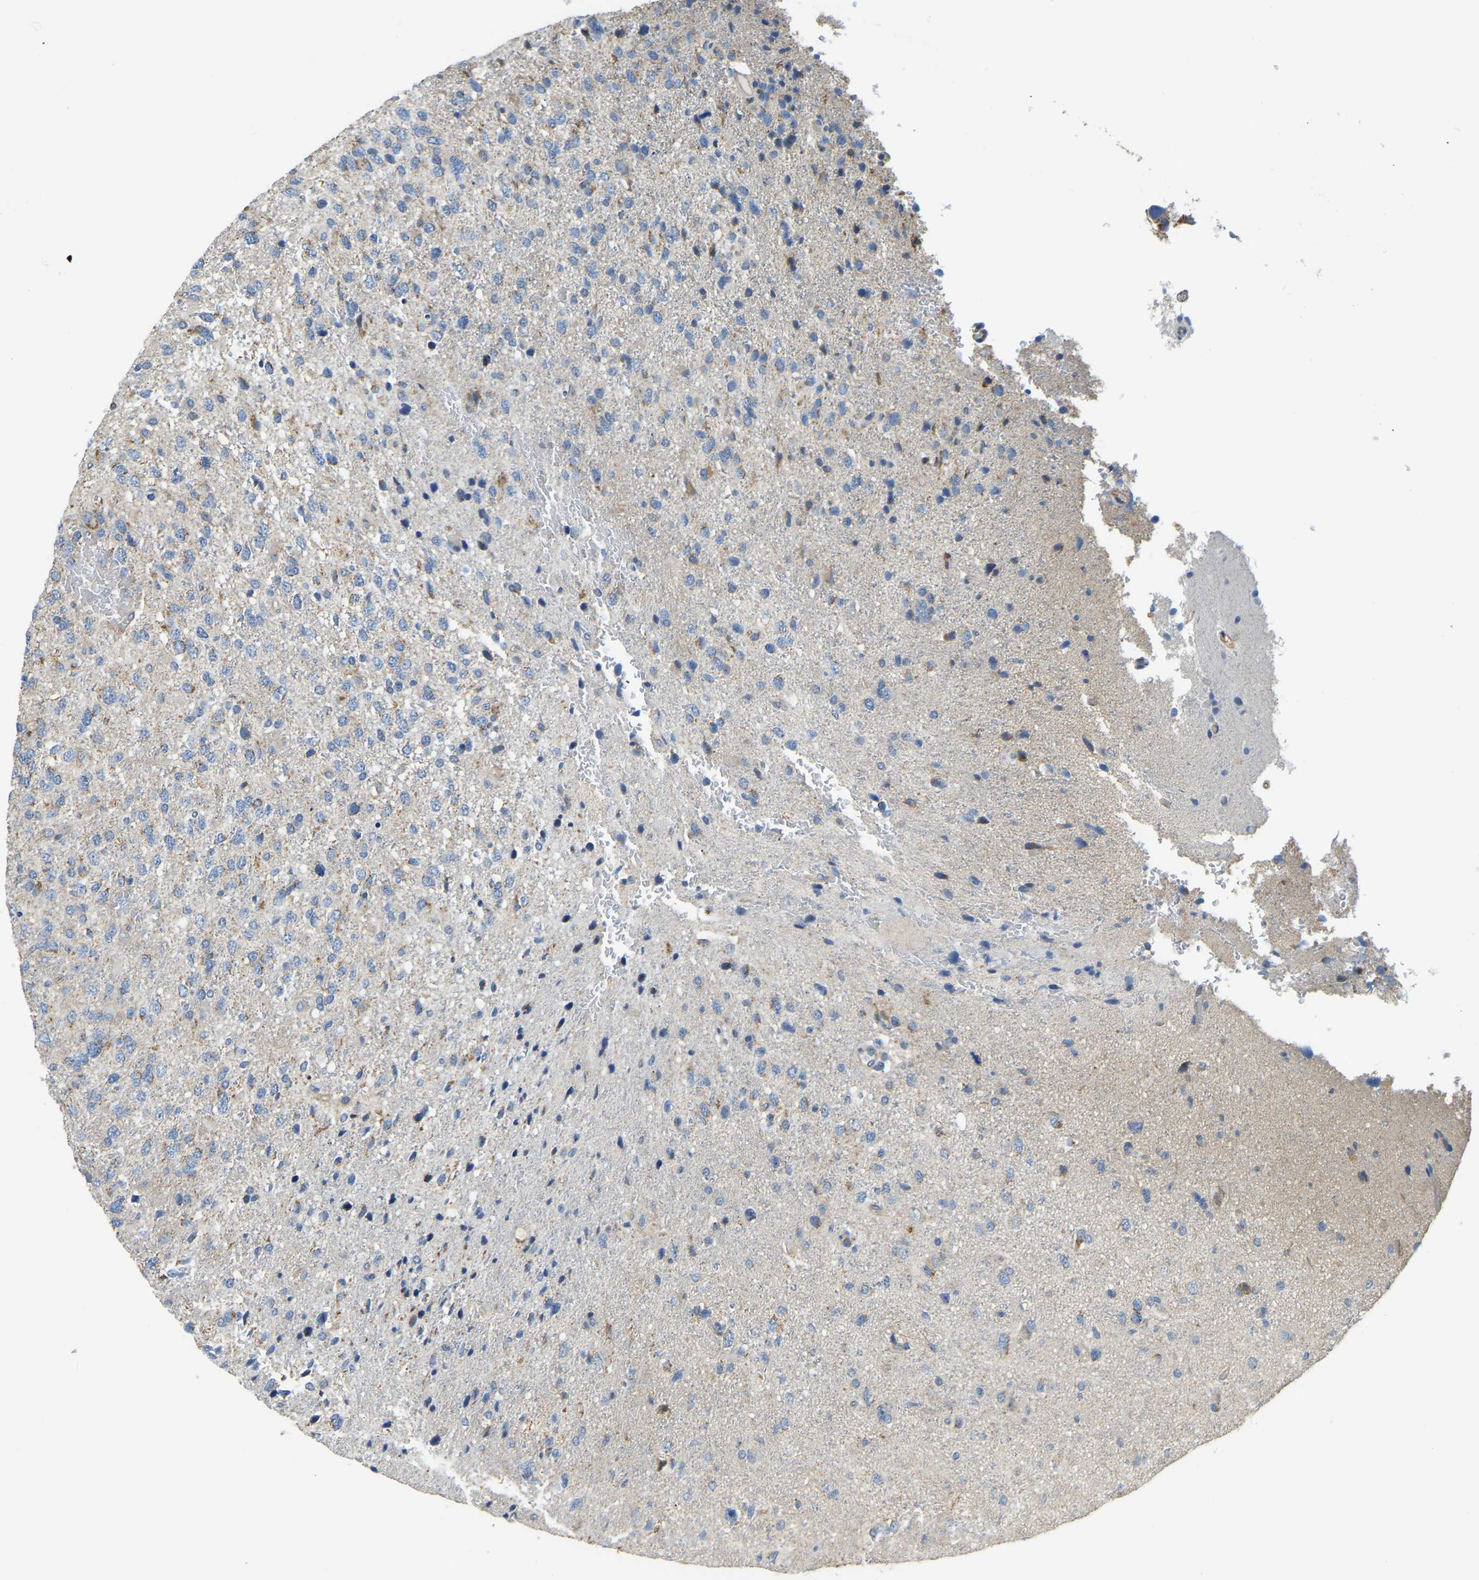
{"staining": {"intensity": "moderate", "quantity": "<25%", "location": "cytoplasmic/membranous"}, "tissue": "glioma", "cell_type": "Tumor cells", "image_type": "cancer", "snomed": [{"axis": "morphology", "description": "Glioma, malignant, High grade"}, {"axis": "topography", "description": "Brain"}], "caption": "A brown stain labels moderate cytoplasmic/membranous expression of a protein in glioma tumor cells. (DAB IHC, brown staining for protein, blue staining for nuclei).", "gene": "AHNAK", "patient": {"sex": "female", "age": 58}}